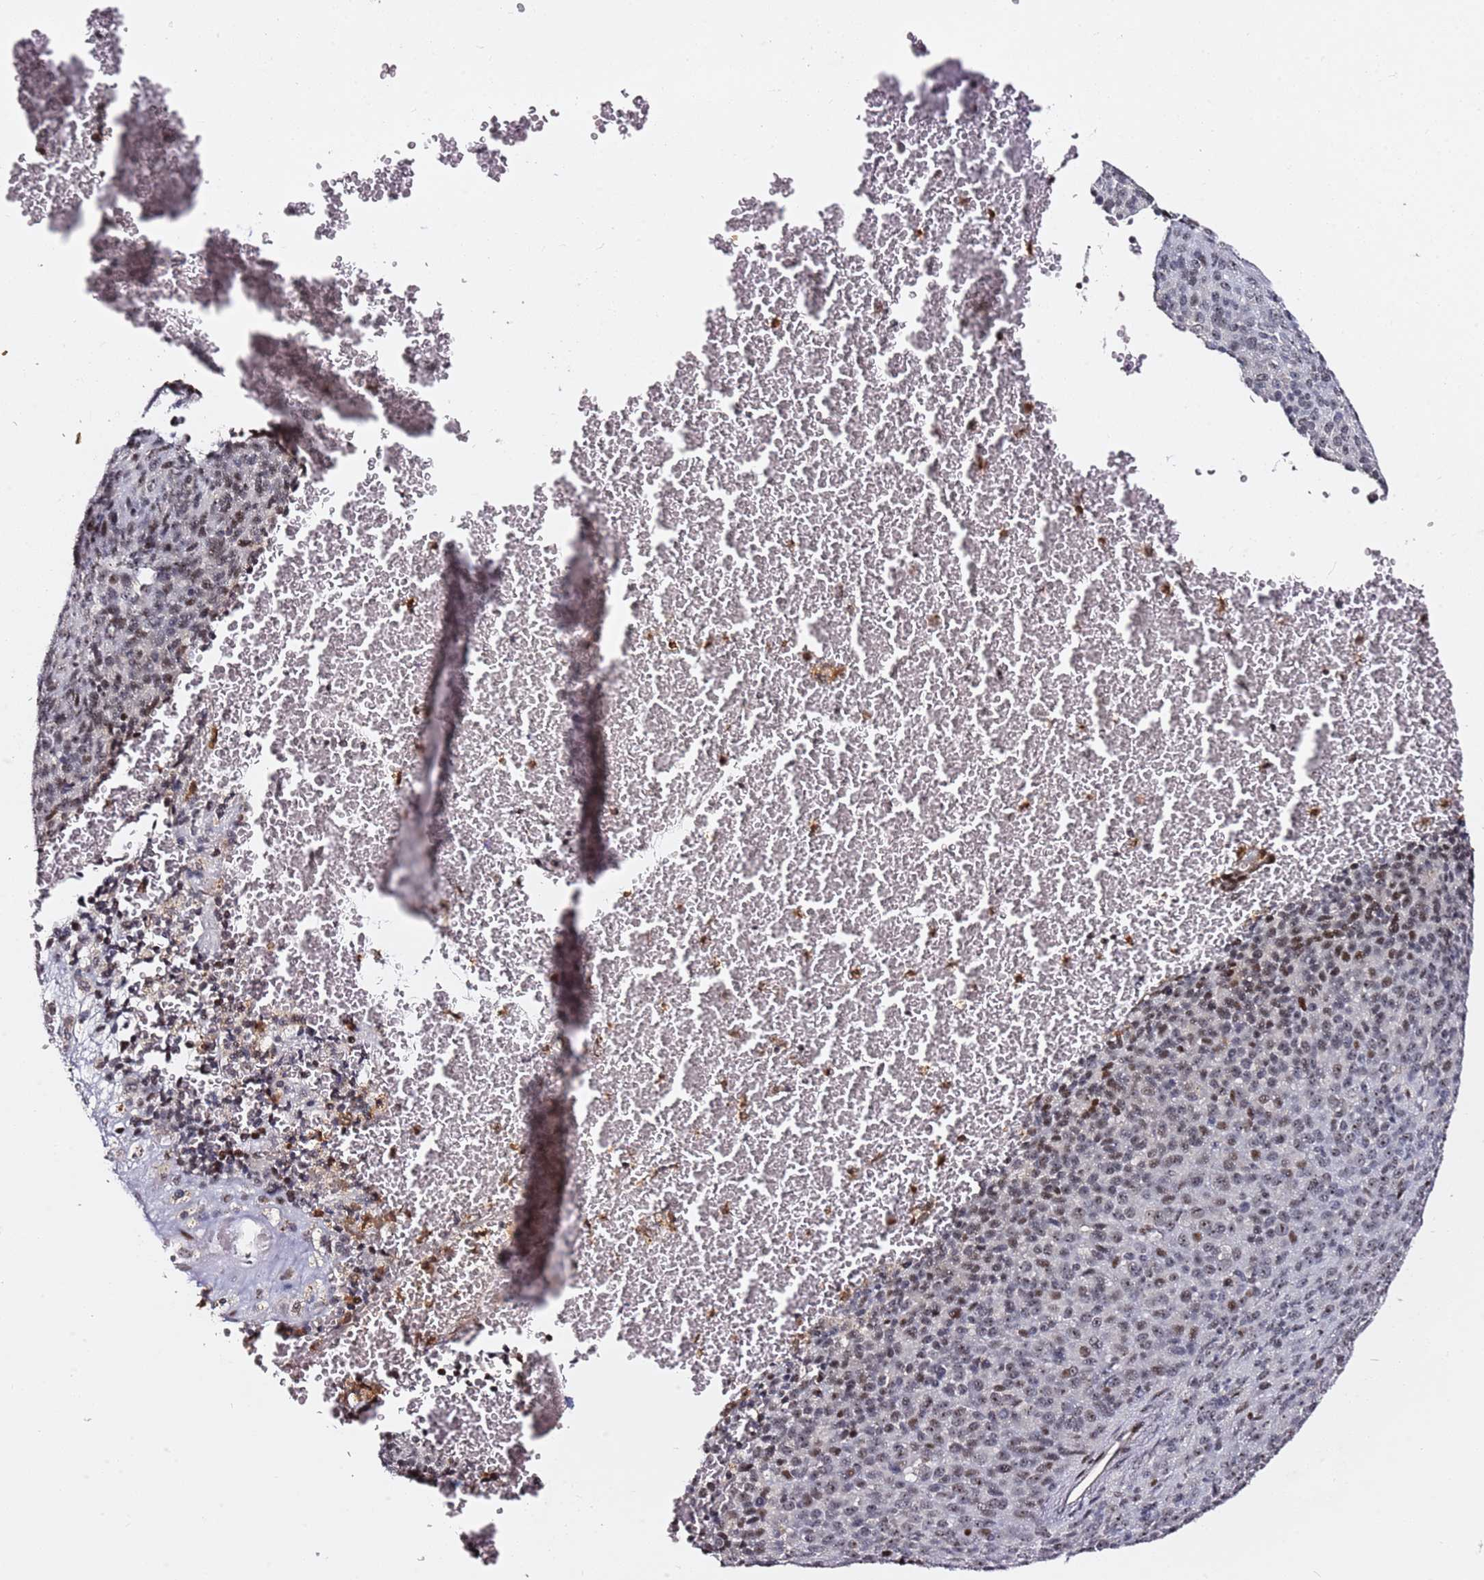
{"staining": {"intensity": "weak", "quantity": "25%-75%", "location": "nuclear"}, "tissue": "melanoma", "cell_type": "Tumor cells", "image_type": "cancer", "snomed": [{"axis": "morphology", "description": "Malignant melanoma, Metastatic site"}, {"axis": "topography", "description": "Brain"}], "caption": "A high-resolution image shows IHC staining of melanoma, which displays weak nuclear positivity in about 25%-75% of tumor cells.", "gene": "FCF1", "patient": {"sex": "female", "age": 56}}